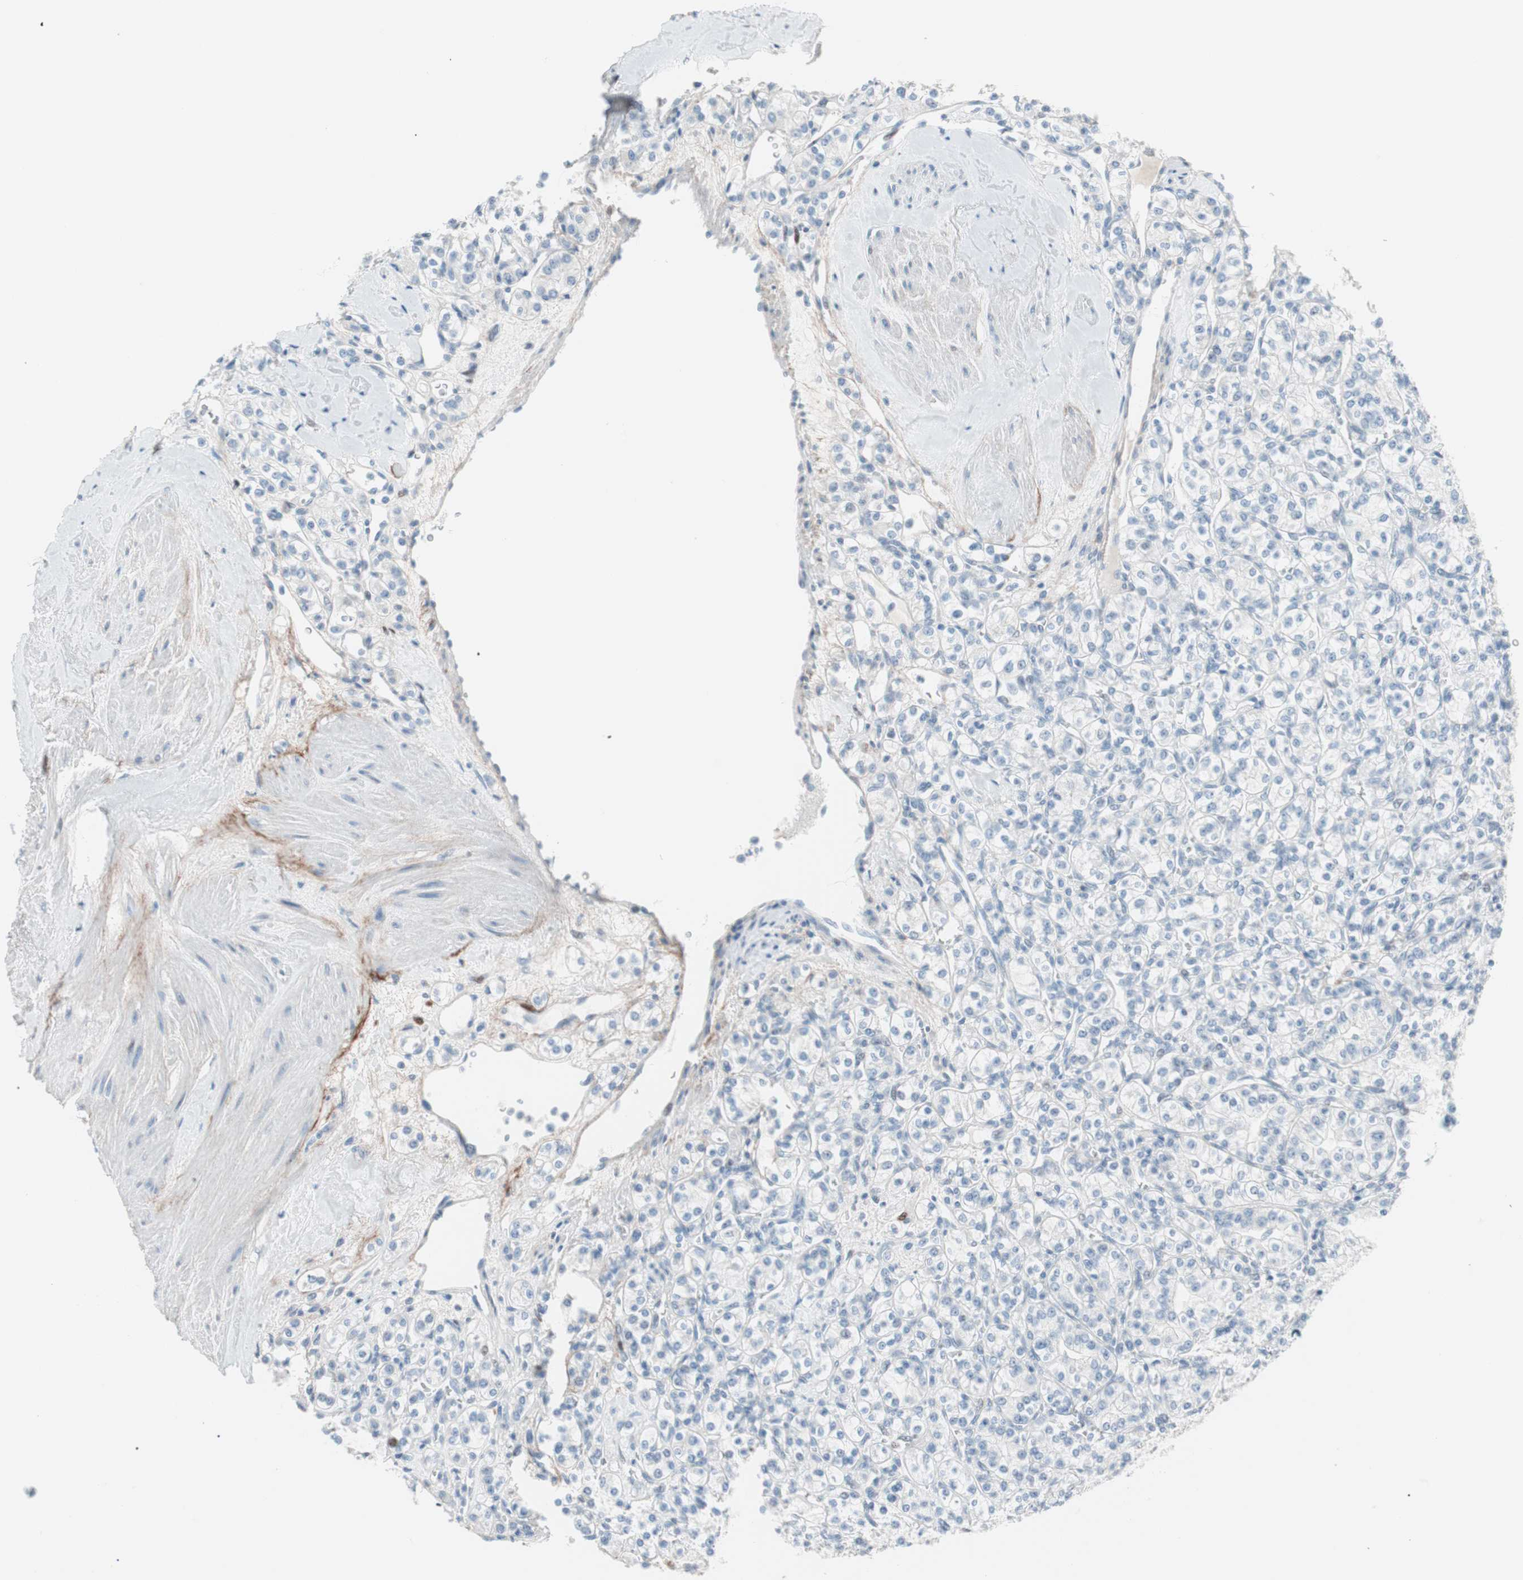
{"staining": {"intensity": "negative", "quantity": "none", "location": "none"}, "tissue": "renal cancer", "cell_type": "Tumor cells", "image_type": "cancer", "snomed": [{"axis": "morphology", "description": "Adenocarcinoma, NOS"}, {"axis": "topography", "description": "Kidney"}], "caption": "DAB (3,3'-diaminobenzidine) immunohistochemical staining of renal cancer (adenocarcinoma) reveals no significant positivity in tumor cells.", "gene": "FOSL1", "patient": {"sex": "male", "age": 77}}